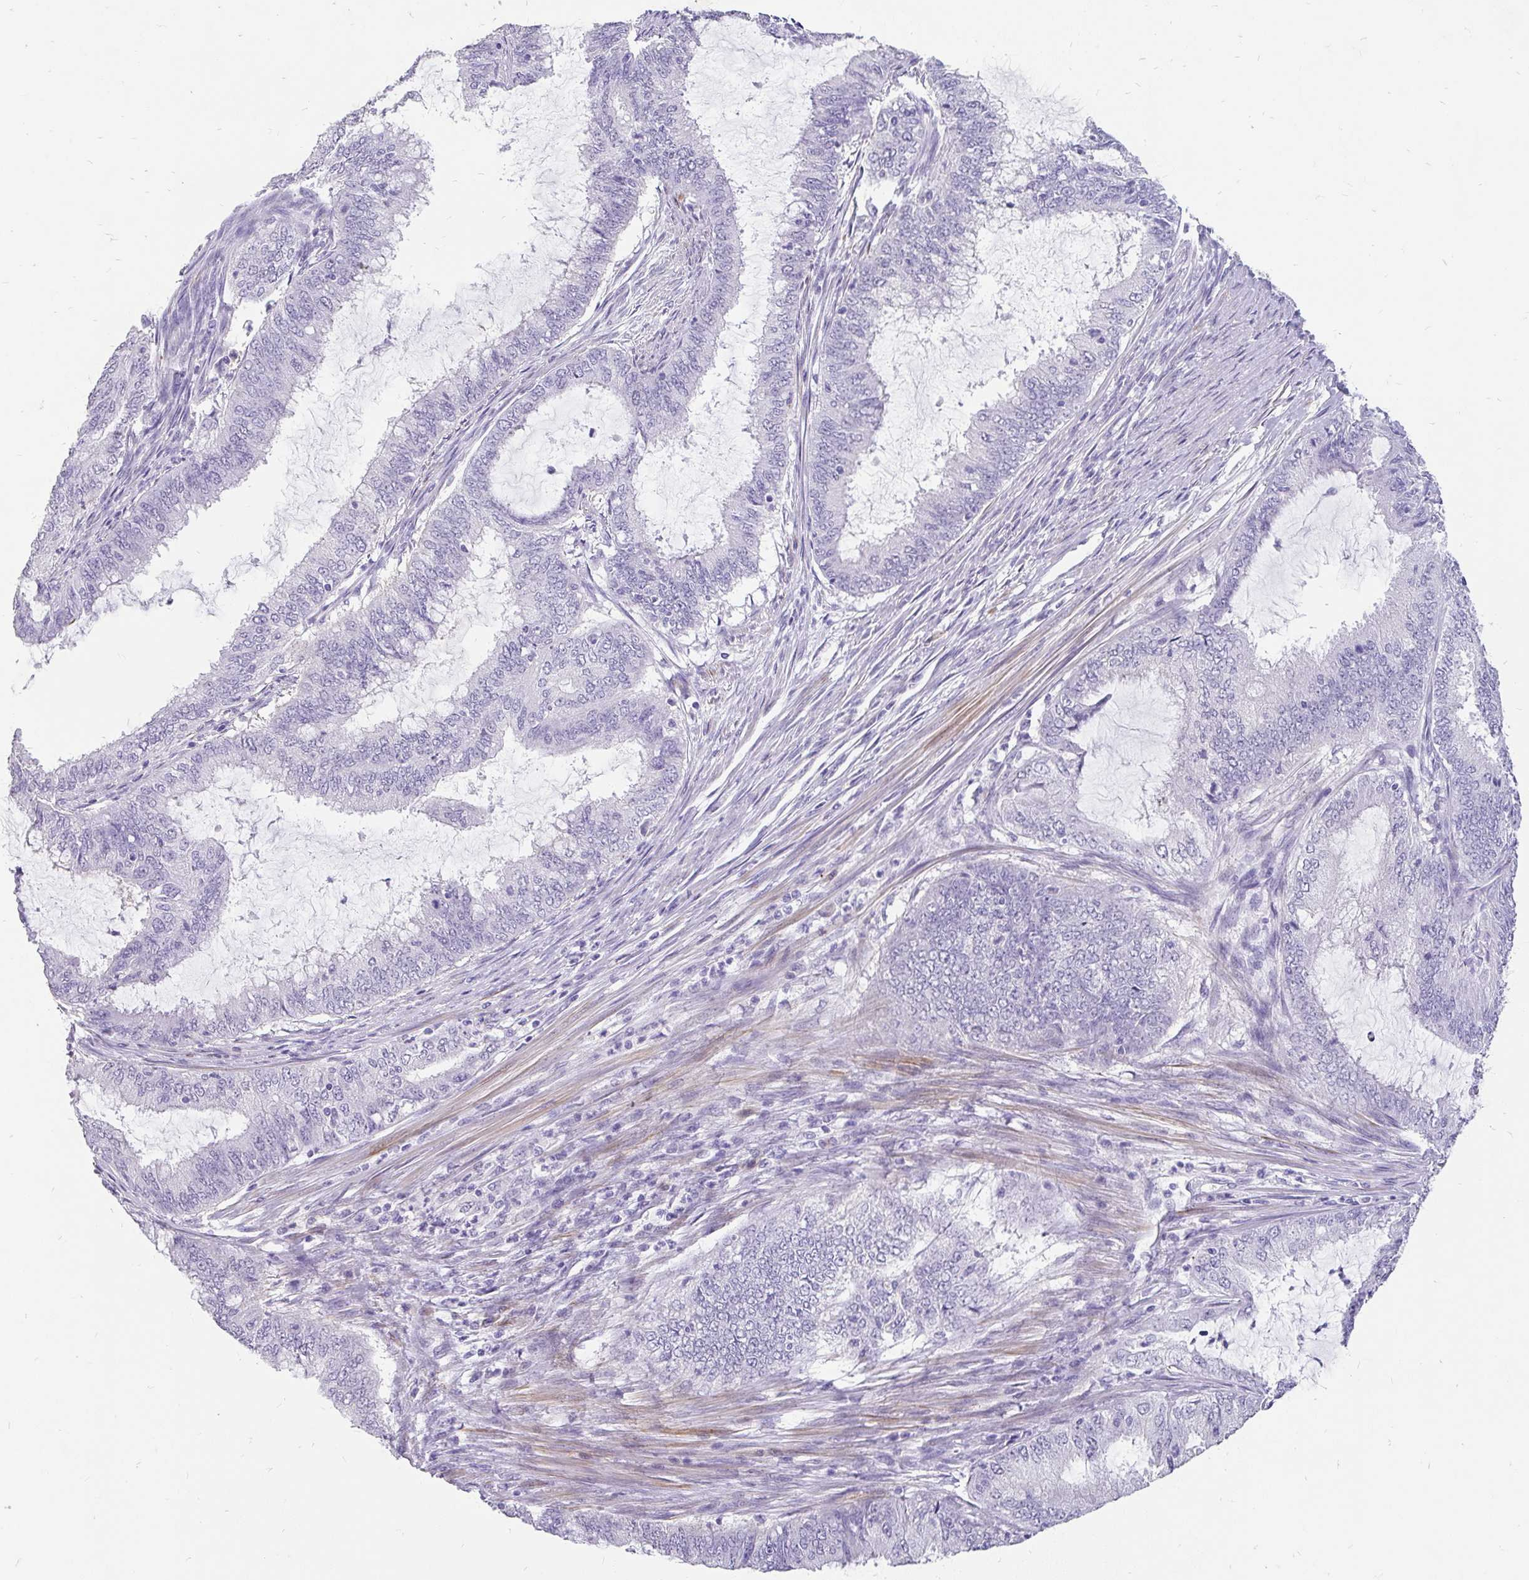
{"staining": {"intensity": "negative", "quantity": "none", "location": "none"}, "tissue": "endometrial cancer", "cell_type": "Tumor cells", "image_type": "cancer", "snomed": [{"axis": "morphology", "description": "Adenocarcinoma, NOS"}, {"axis": "topography", "description": "Endometrium"}], "caption": "Immunohistochemistry of endometrial cancer (adenocarcinoma) shows no expression in tumor cells.", "gene": "EML5", "patient": {"sex": "female", "age": 51}}